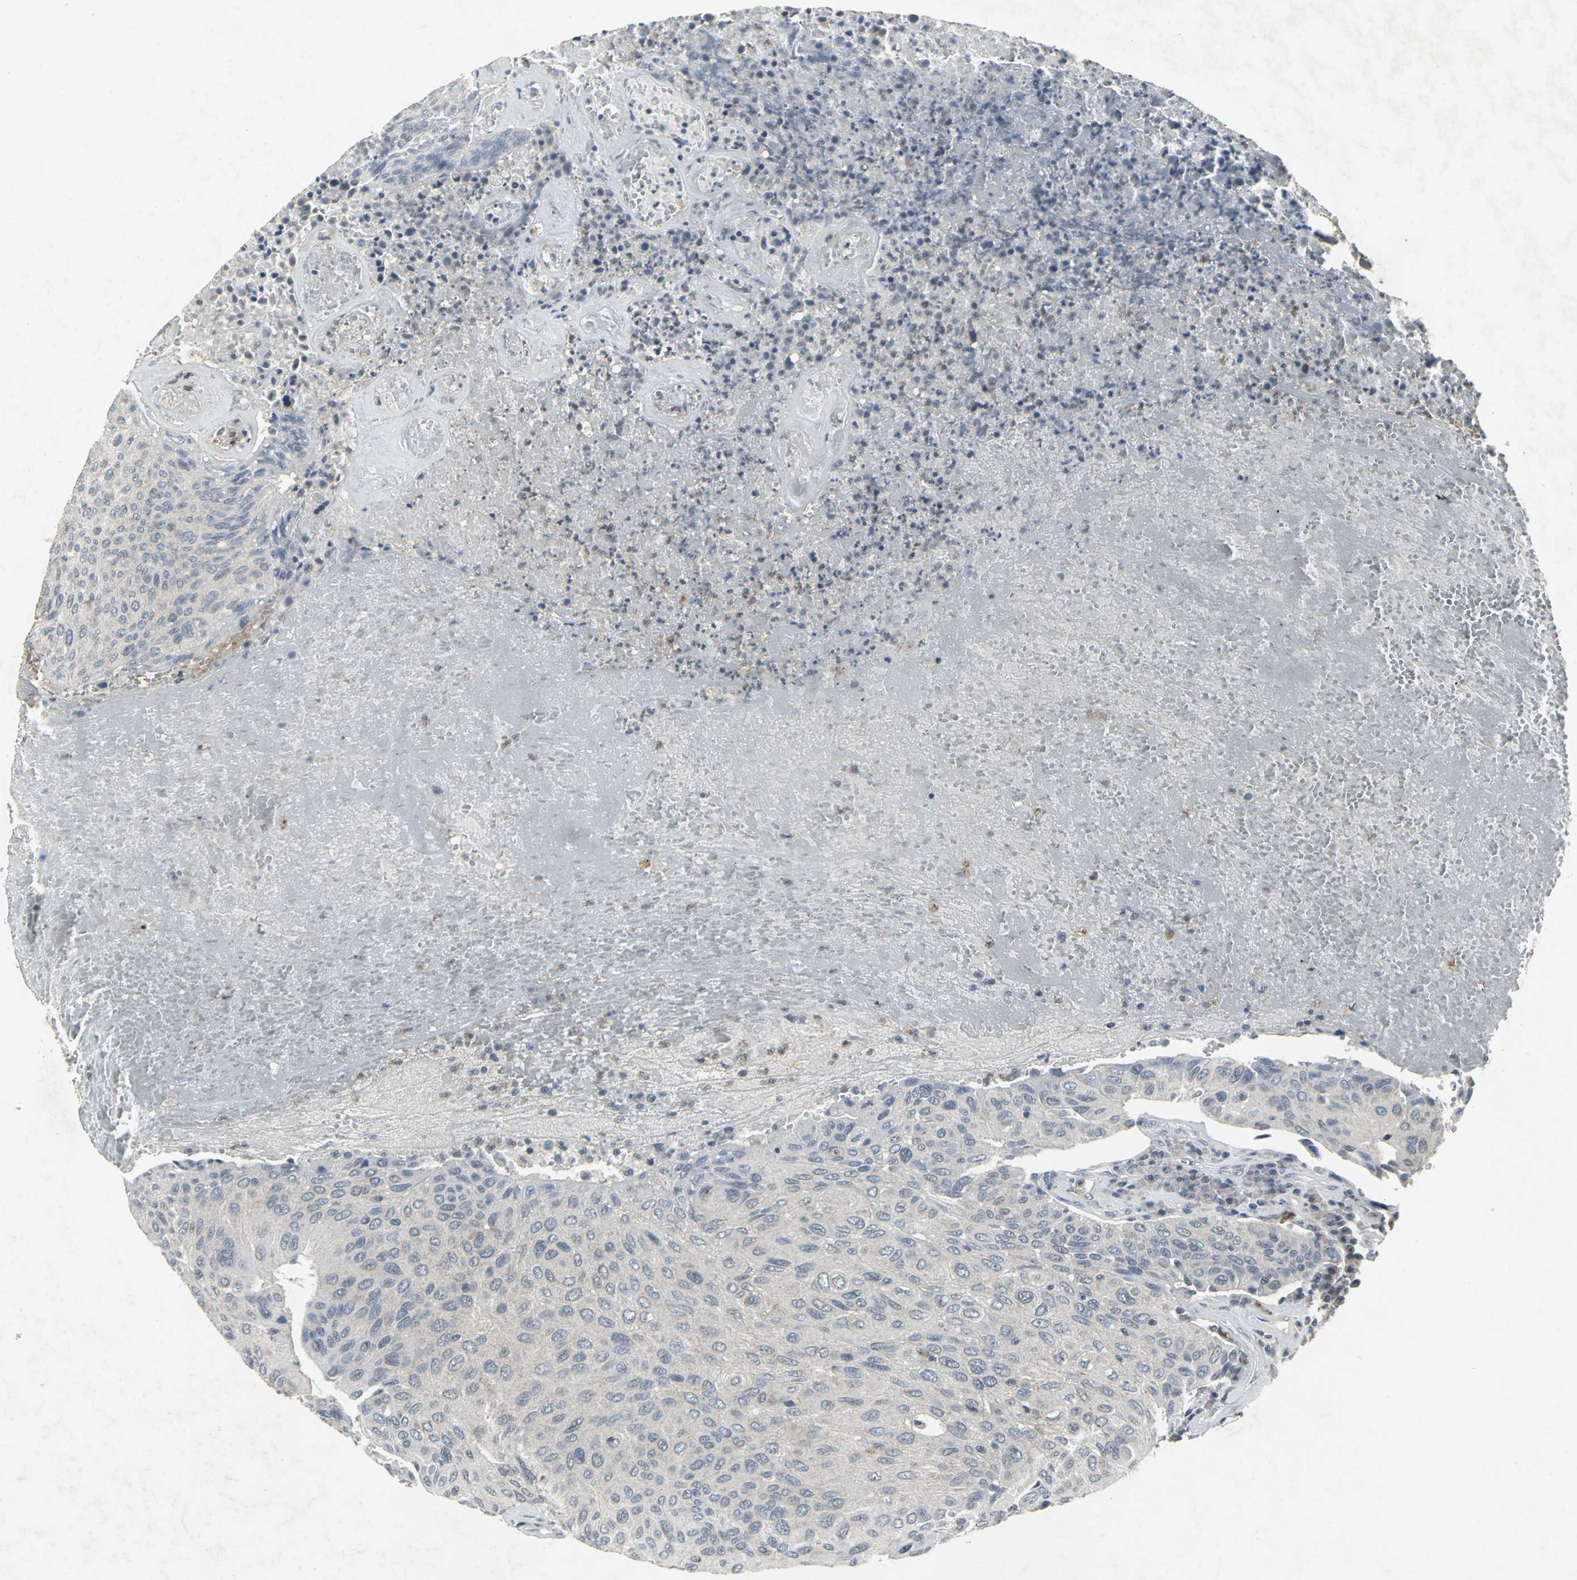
{"staining": {"intensity": "negative", "quantity": "none", "location": "none"}, "tissue": "urothelial cancer", "cell_type": "Tumor cells", "image_type": "cancer", "snomed": [{"axis": "morphology", "description": "Urothelial carcinoma, High grade"}, {"axis": "topography", "description": "Urinary bladder"}], "caption": "Immunohistochemical staining of human urothelial cancer shows no significant staining in tumor cells. (DAB IHC, high magnification).", "gene": "BMP4", "patient": {"sex": "male", "age": 66}}